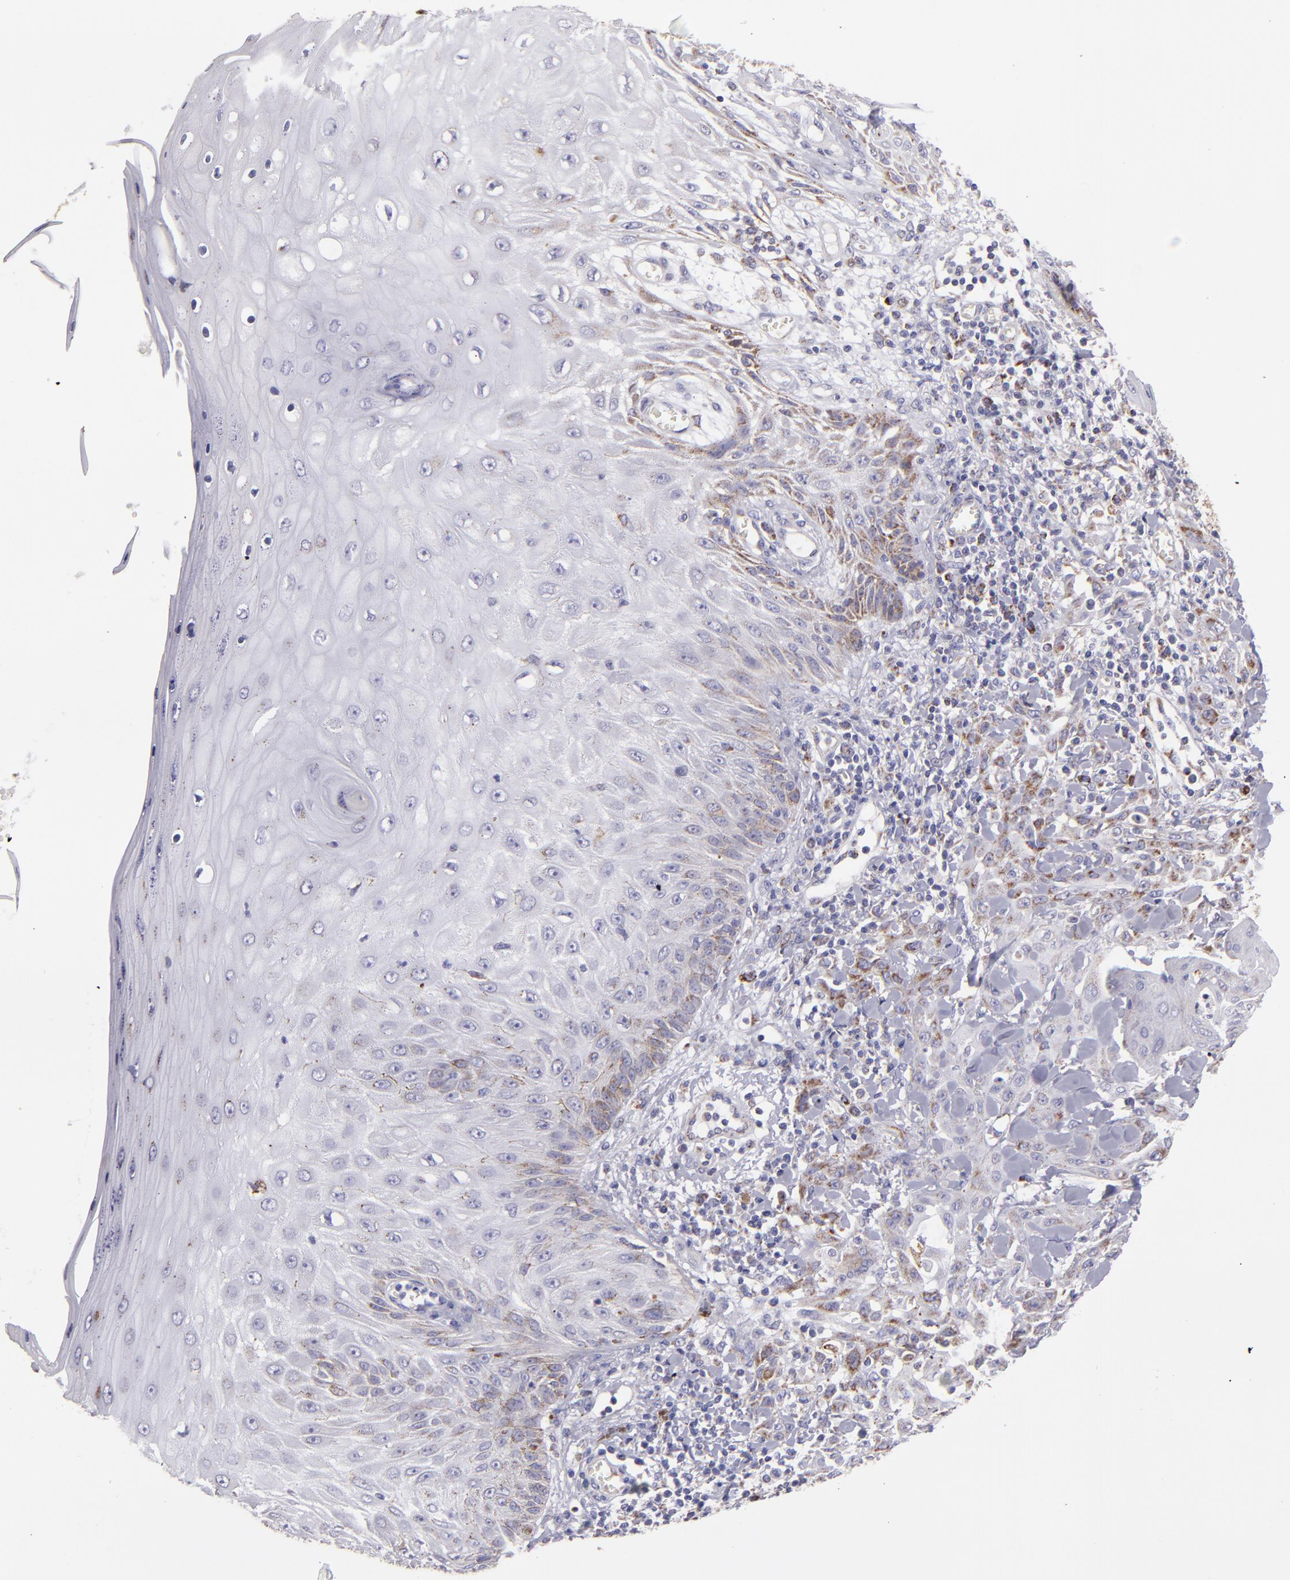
{"staining": {"intensity": "moderate", "quantity": ">75%", "location": "cytoplasmic/membranous"}, "tissue": "skin cancer", "cell_type": "Tumor cells", "image_type": "cancer", "snomed": [{"axis": "morphology", "description": "Squamous cell carcinoma, NOS"}, {"axis": "topography", "description": "Skin"}], "caption": "Brown immunohistochemical staining in skin cancer exhibits moderate cytoplasmic/membranous expression in about >75% of tumor cells. (IHC, brightfield microscopy, high magnification).", "gene": "HSPD1", "patient": {"sex": "male", "age": 24}}